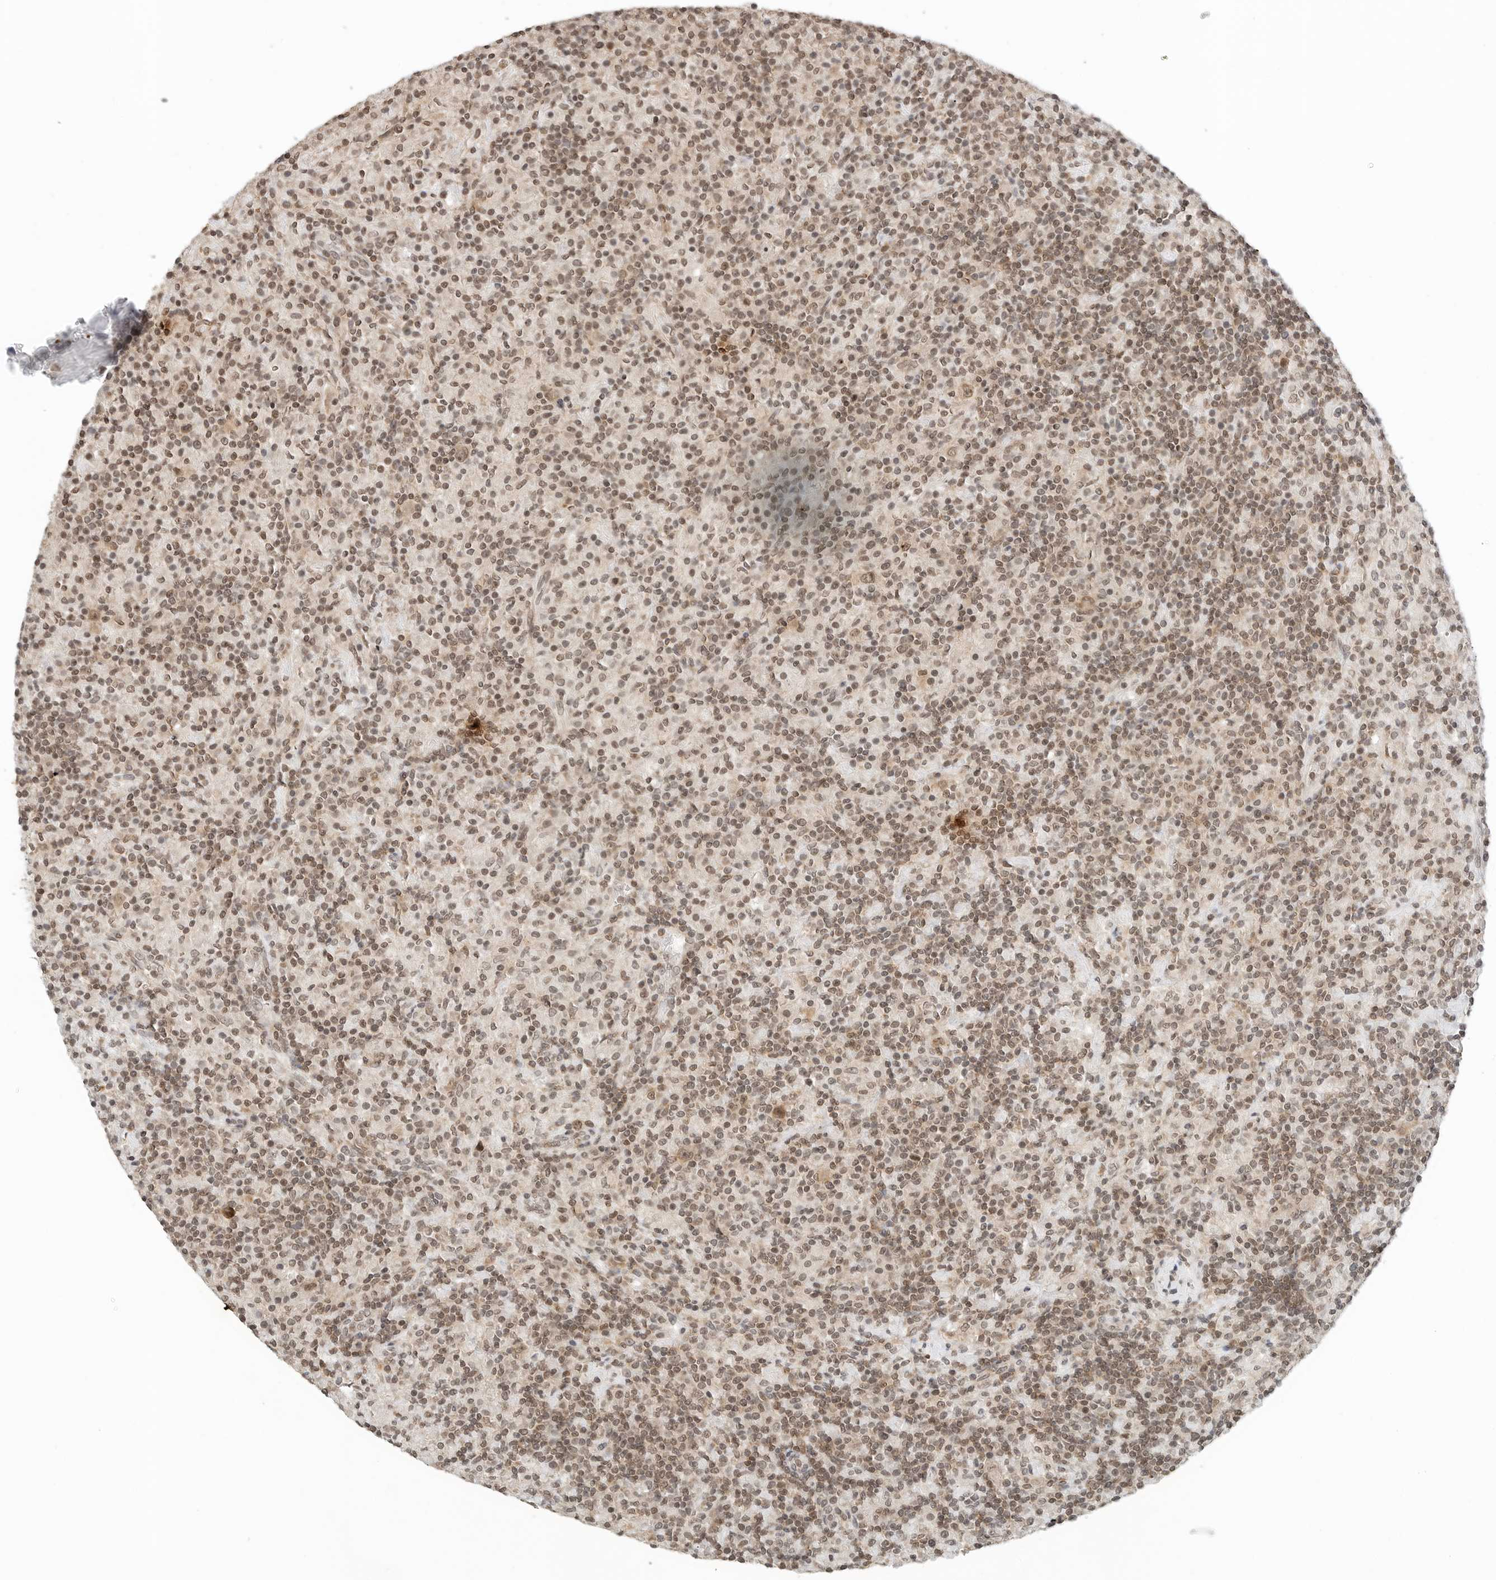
{"staining": {"intensity": "moderate", "quantity": ">75%", "location": "nuclear"}, "tissue": "lymphoma", "cell_type": "Tumor cells", "image_type": "cancer", "snomed": [{"axis": "morphology", "description": "Hodgkin's disease, NOS"}, {"axis": "topography", "description": "Lymph node"}], "caption": "This is a micrograph of immunohistochemistry (IHC) staining of Hodgkin's disease, which shows moderate staining in the nuclear of tumor cells.", "gene": "METAP1", "patient": {"sex": "male", "age": 70}}